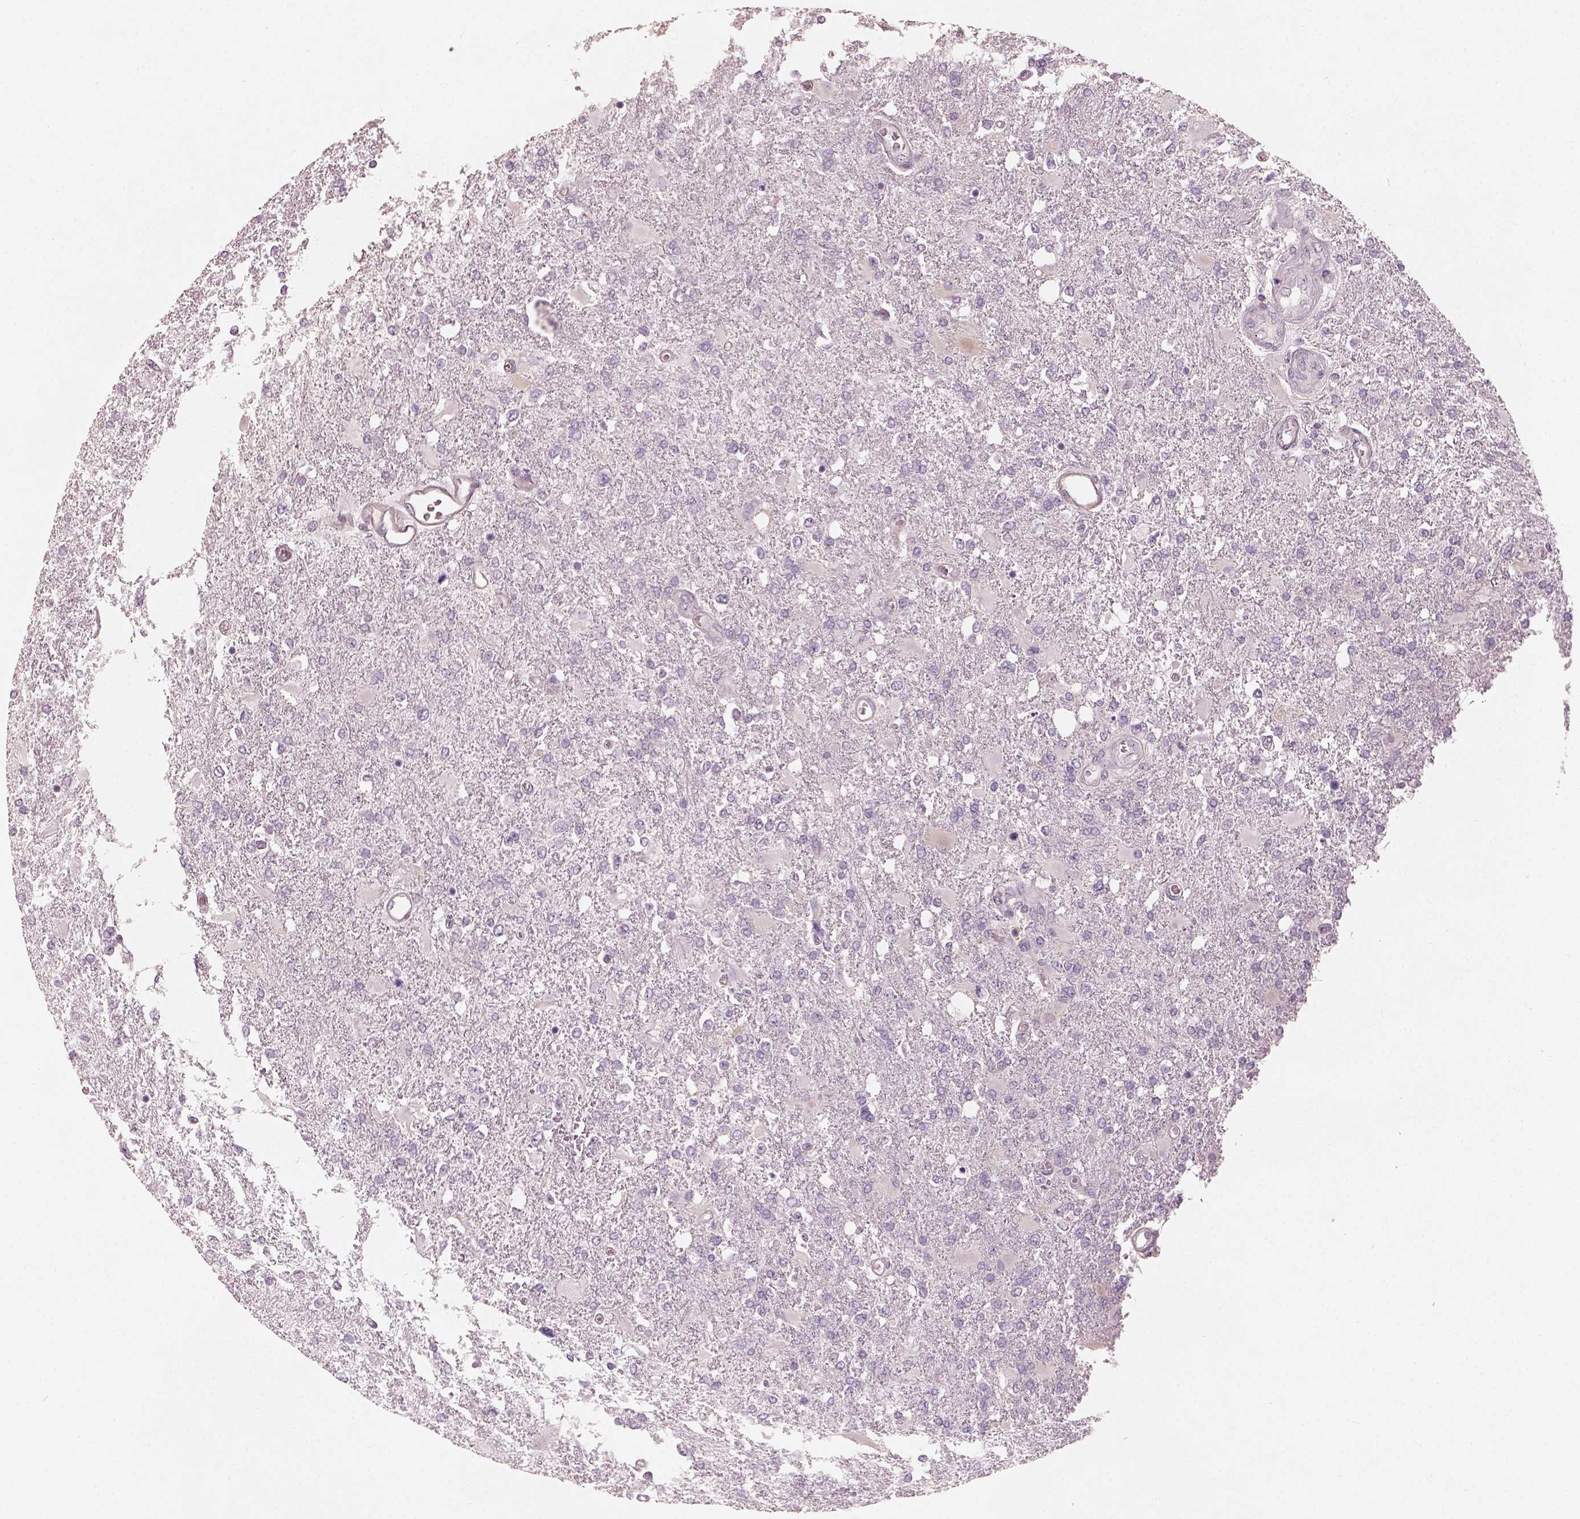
{"staining": {"intensity": "negative", "quantity": "none", "location": "none"}, "tissue": "glioma", "cell_type": "Tumor cells", "image_type": "cancer", "snomed": [{"axis": "morphology", "description": "Glioma, malignant, High grade"}, {"axis": "topography", "description": "Cerebral cortex"}], "caption": "The micrograph displays no significant positivity in tumor cells of malignant glioma (high-grade).", "gene": "CDS1", "patient": {"sex": "male", "age": 79}}